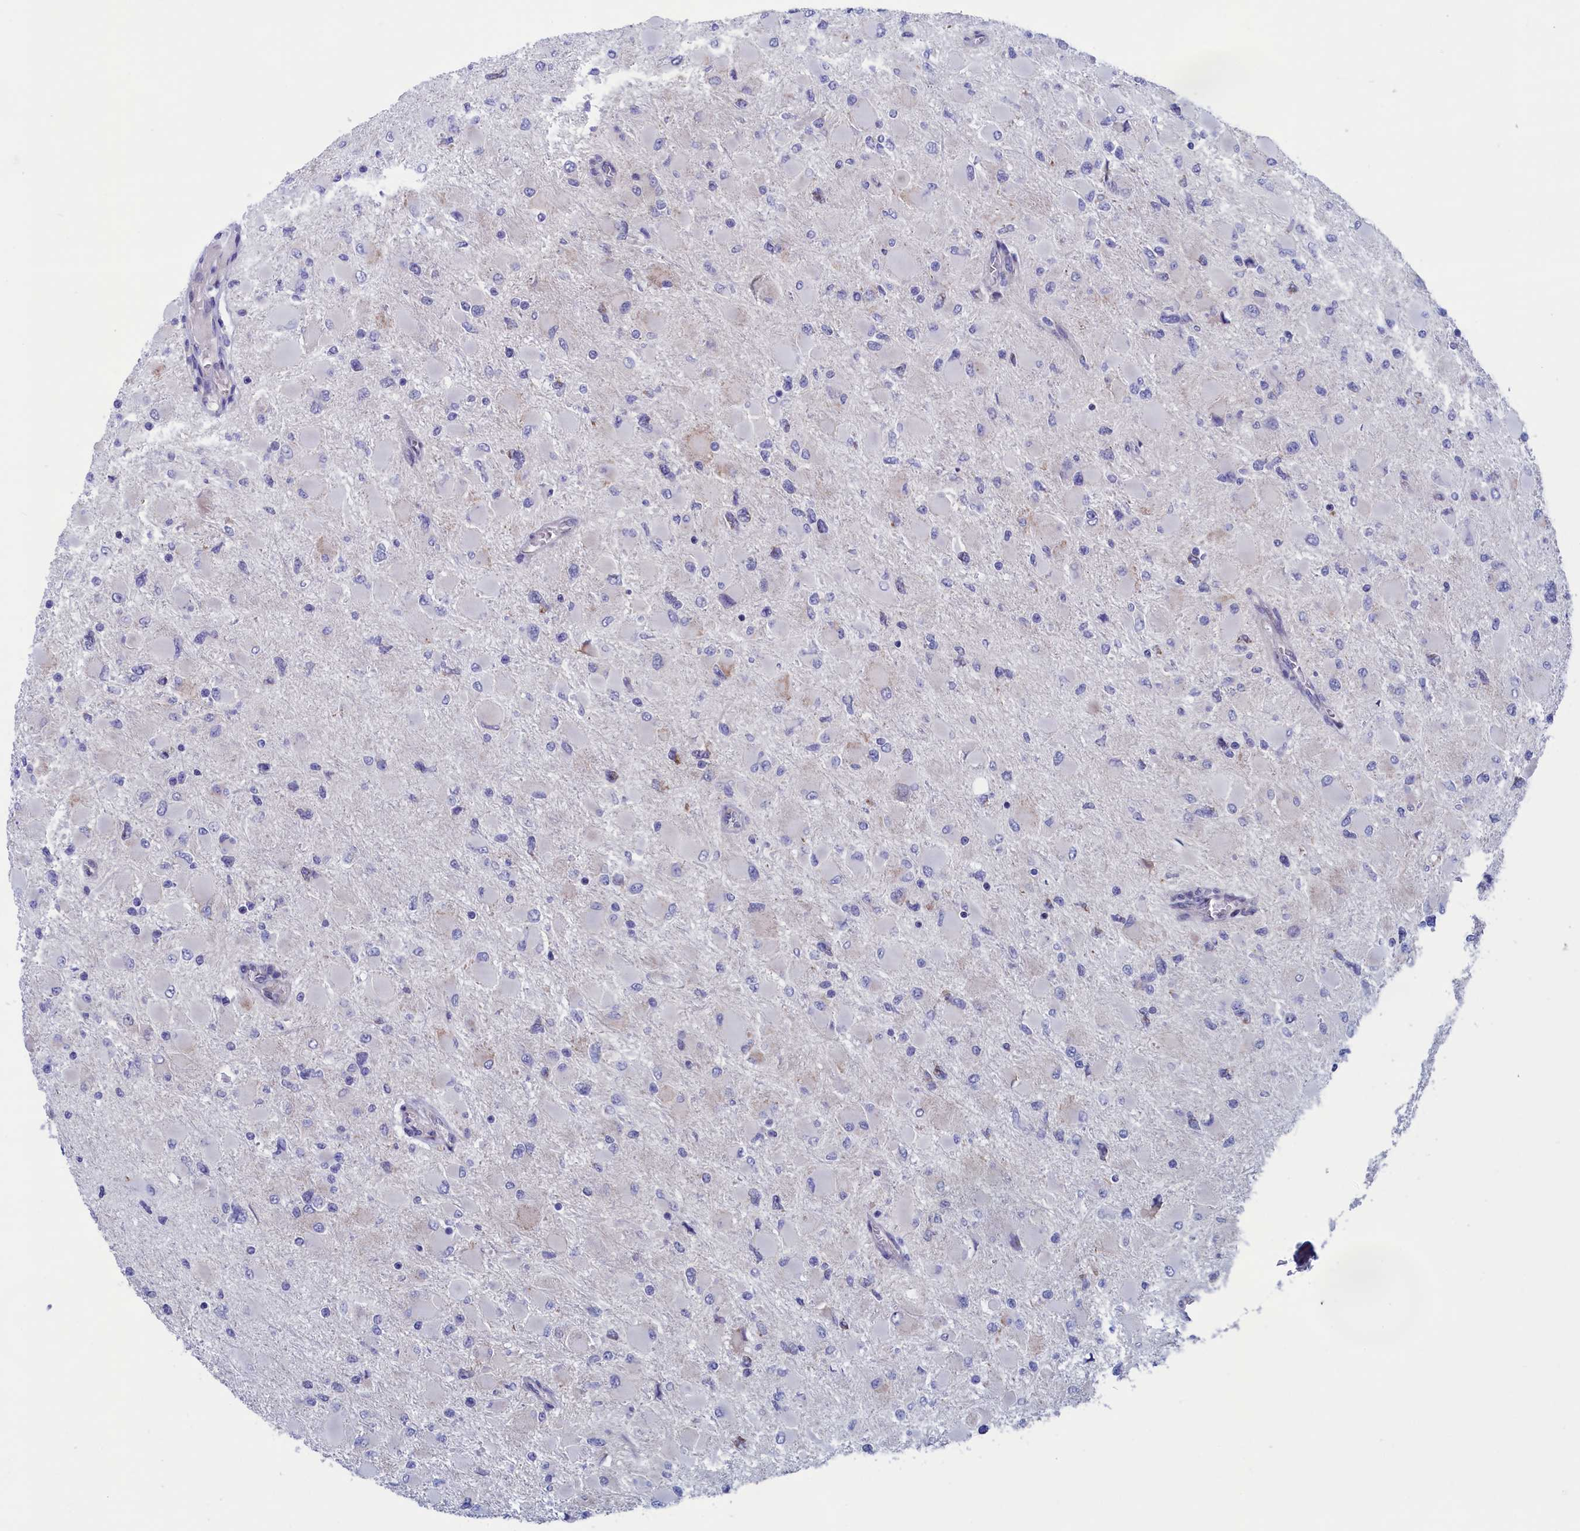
{"staining": {"intensity": "negative", "quantity": "none", "location": "none"}, "tissue": "glioma", "cell_type": "Tumor cells", "image_type": "cancer", "snomed": [{"axis": "morphology", "description": "Glioma, malignant, High grade"}, {"axis": "topography", "description": "Cerebral cortex"}], "caption": "Immunohistochemistry micrograph of human glioma stained for a protein (brown), which shows no staining in tumor cells.", "gene": "NIBAN3", "patient": {"sex": "female", "age": 36}}